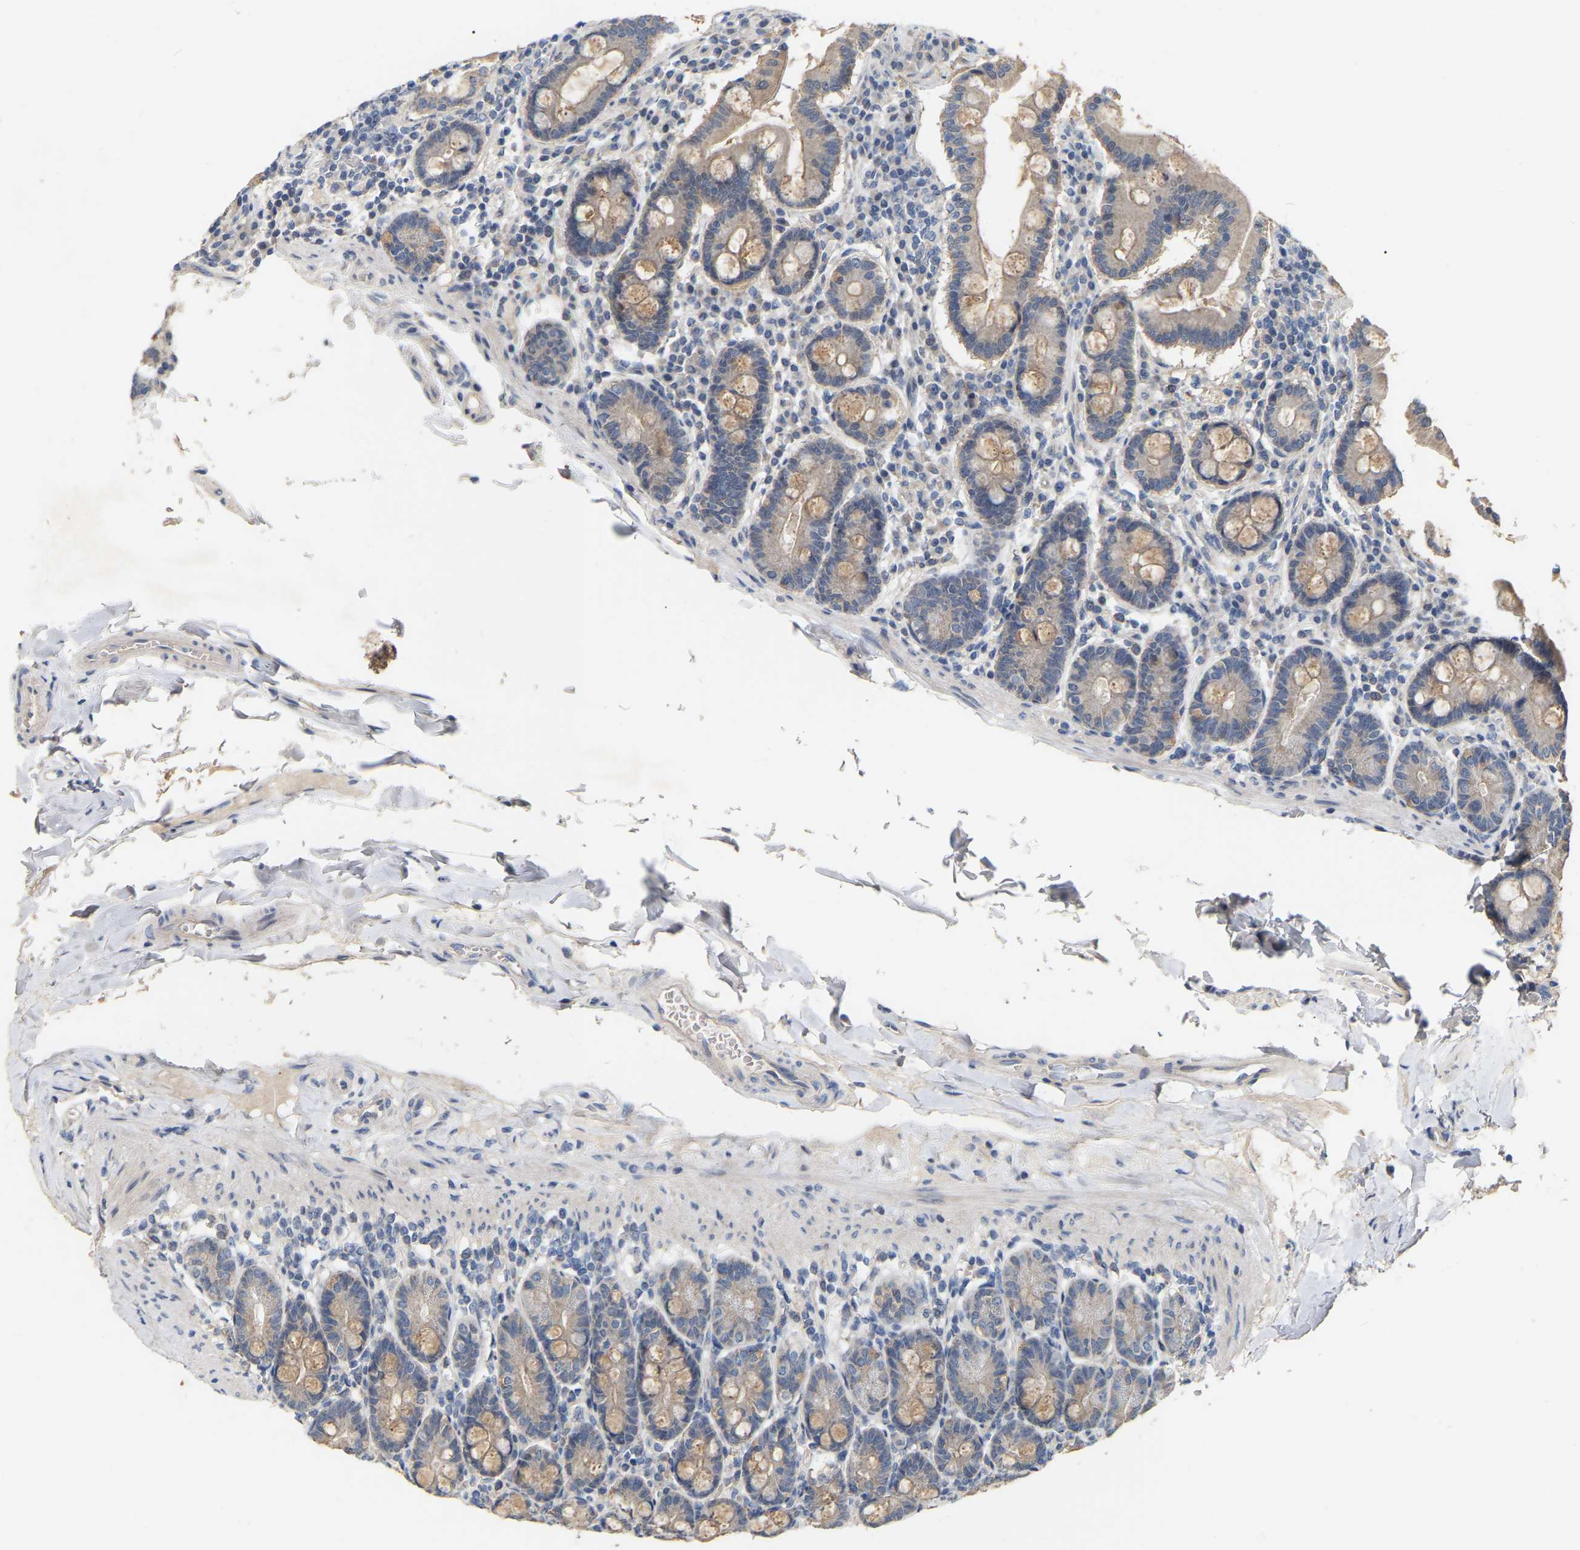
{"staining": {"intensity": "moderate", "quantity": "25%-75%", "location": "cytoplasmic/membranous"}, "tissue": "duodenum", "cell_type": "Glandular cells", "image_type": "normal", "snomed": [{"axis": "morphology", "description": "Normal tissue, NOS"}, {"axis": "topography", "description": "Duodenum"}], "caption": "IHC (DAB) staining of benign duodenum displays moderate cytoplasmic/membranous protein positivity in approximately 25%-75% of glandular cells. (DAB = brown stain, brightfield microscopy at high magnification).", "gene": "SSH1", "patient": {"sex": "male", "age": 50}}